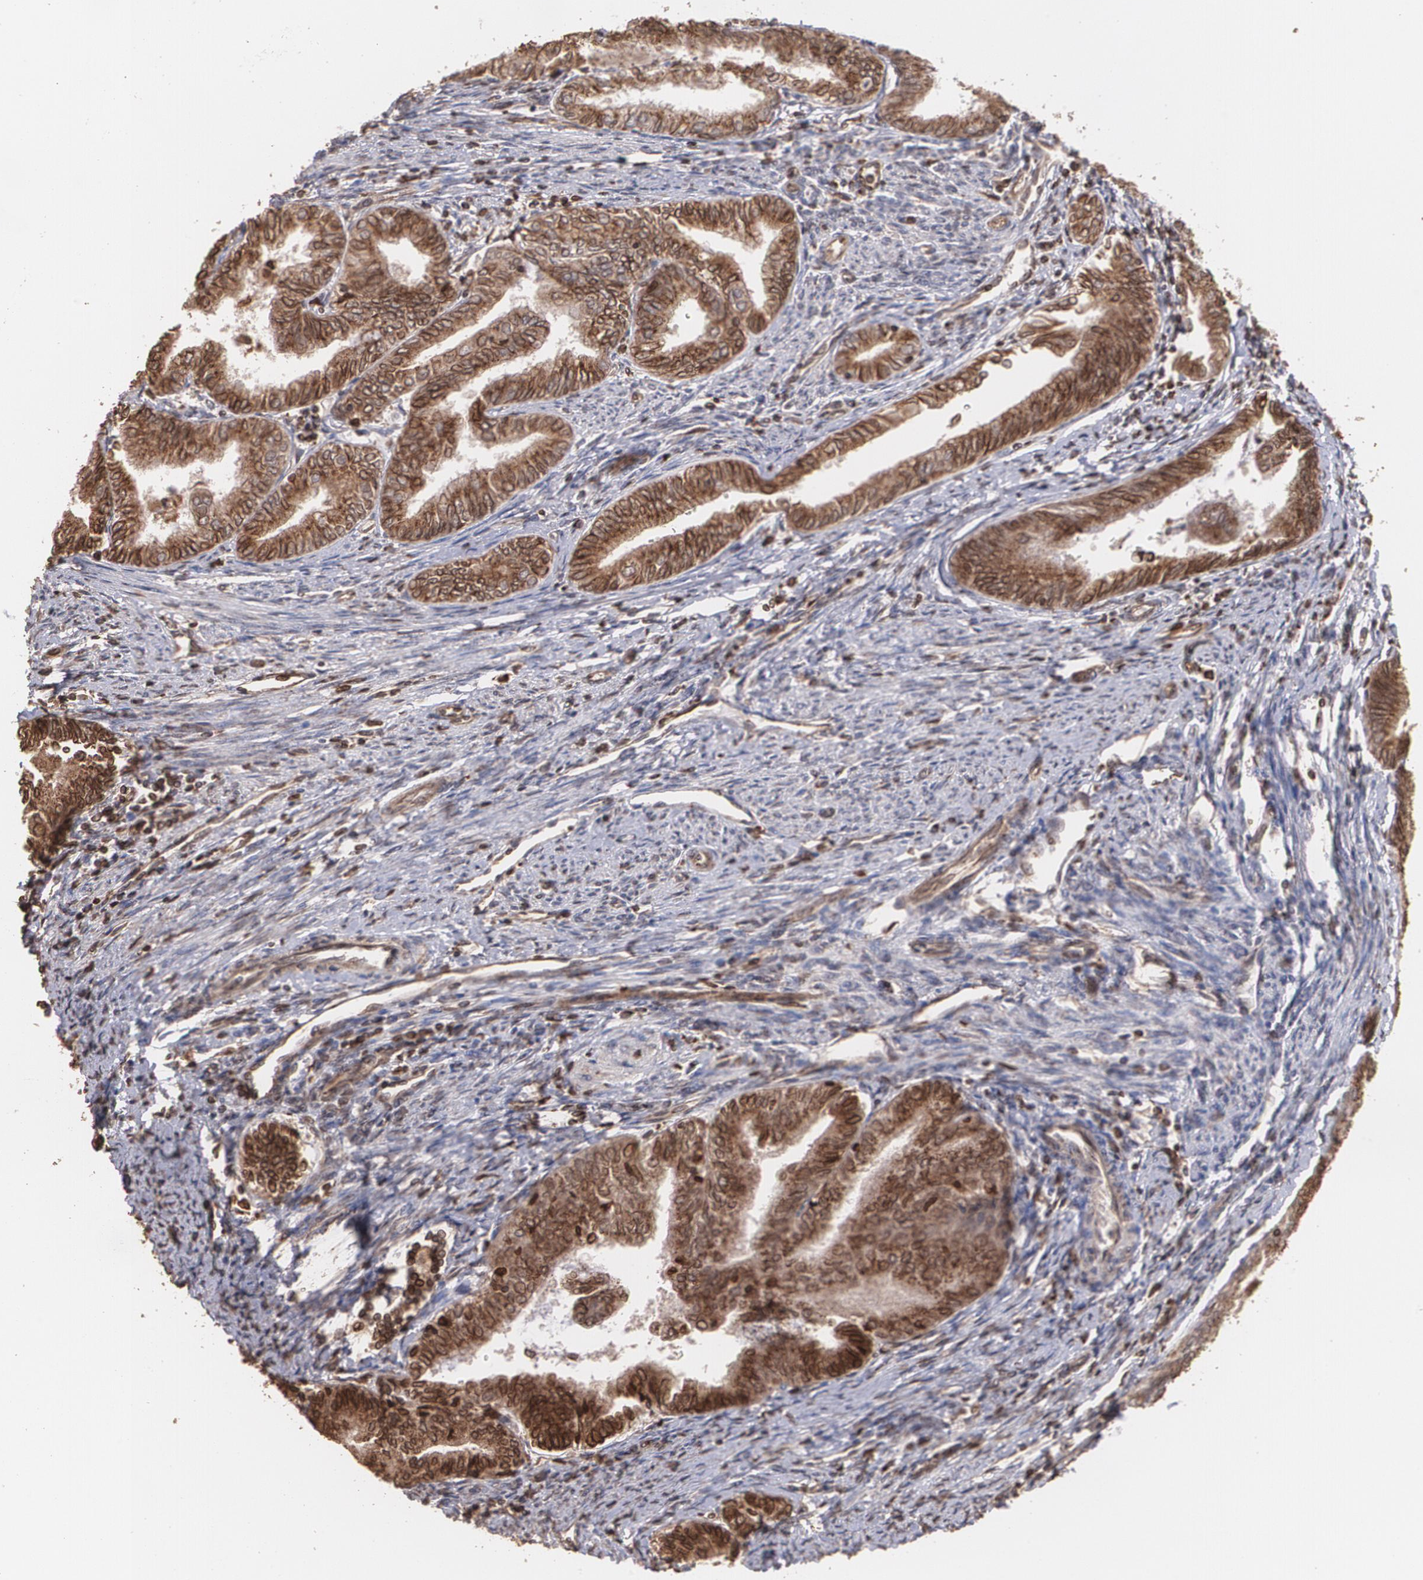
{"staining": {"intensity": "strong", "quantity": ">75%", "location": "cytoplasmic/membranous"}, "tissue": "endometrial cancer", "cell_type": "Tumor cells", "image_type": "cancer", "snomed": [{"axis": "morphology", "description": "Adenocarcinoma, NOS"}, {"axis": "topography", "description": "Endometrium"}], "caption": "The photomicrograph exhibits staining of endometrial cancer (adenocarcinoma), revealing strong cytoplasmic/membranous protein staining (brown color) within tumor cells. Nuclei are stained in blue.", "gene": "TRIP11", "patient": {"sex": "female", "age": 66}}